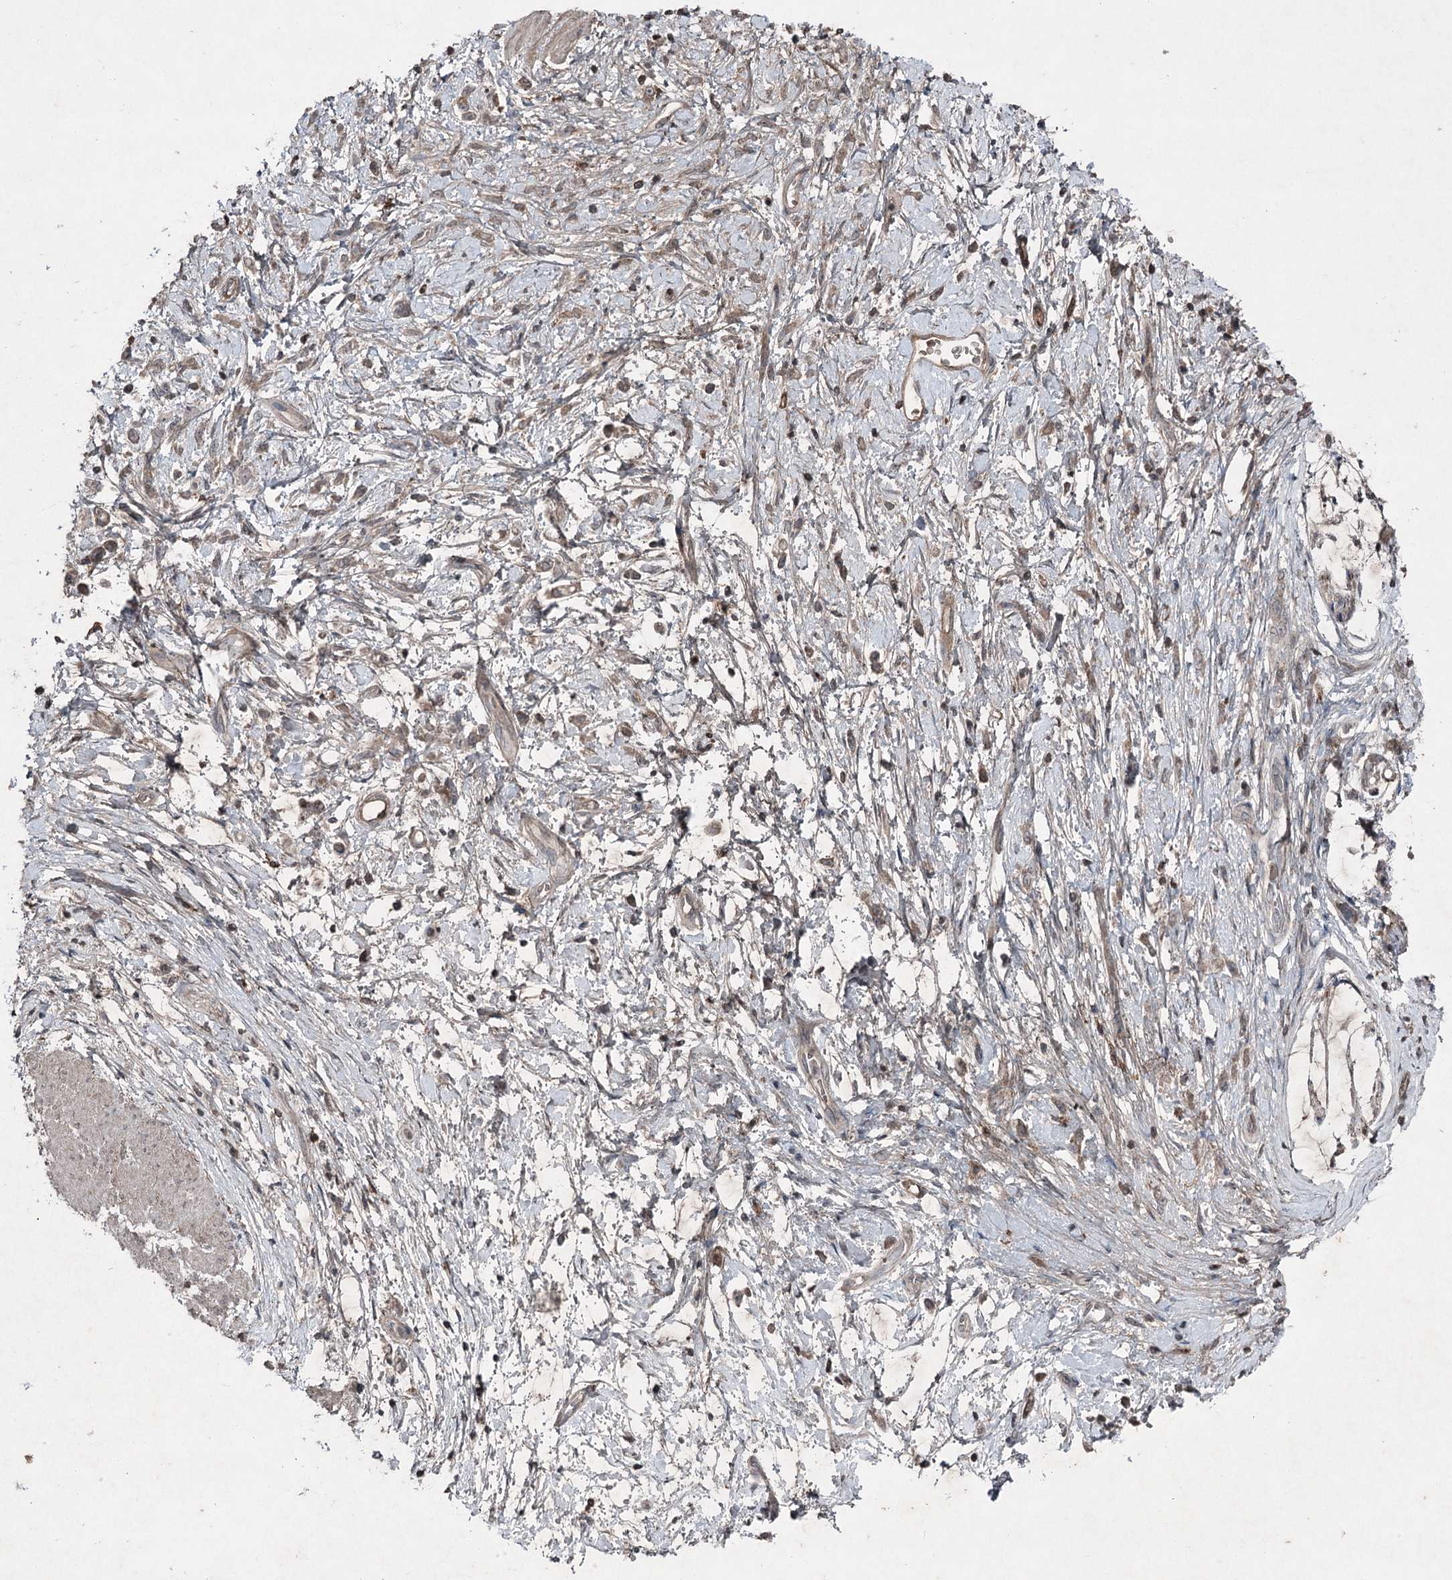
{"staining": {"intensity": "weak", "quantity": "25%-75%", "location": "cytoplasmic/membranous"}, "tissue": "stomach cancer", "cell_type": "Tumor cells", "image_type": "cancer", "snomed": [{"axis": "morphology", "description": "Adenocarcinoma, NOS"}, {"axis": "topography", "description": "Stomach"}], "caption": "A high-resolution histopathology image shows immunohistochemistry (IHC) staining of stomach cancer, which displays weak cytoplasmic/membranous staining in about 25%-75% of tumor cells.", "gene": "PGLYRP2", "patient": {"sex": "female", "age": 60}}